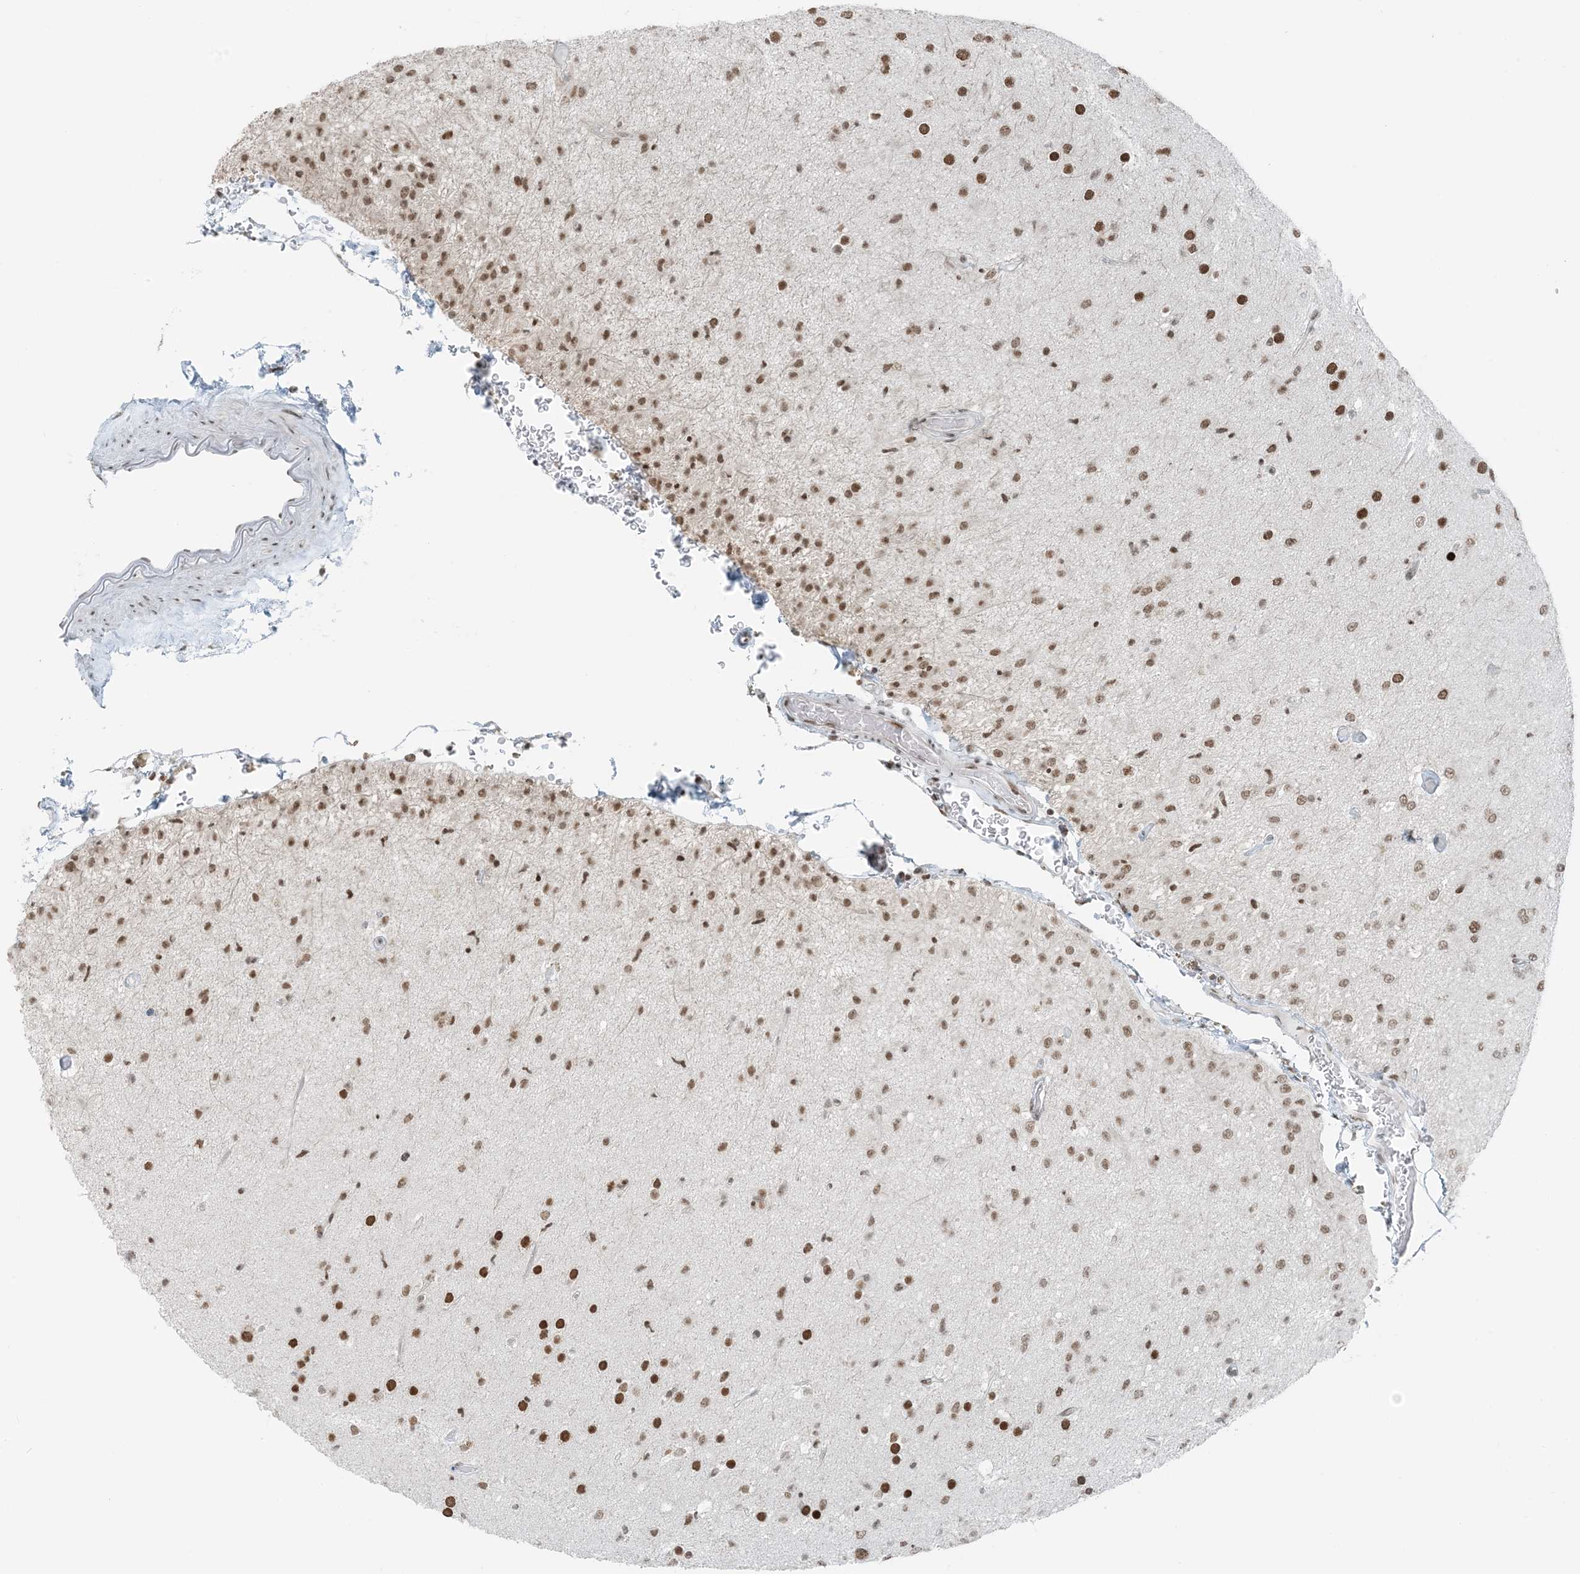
{"staining": {"intensity": "moderate", "quantity": ">75%", "location": "nuclear"}, "tissue": "glioma", "cell_type": "Tumor cells", "image_type": "cancer", "snomed": [{"axis": "morphology", "description": "Glioma, malignant, Low grade"}, {"axis": "topography", "description": "Brain"}], "caption": "Protein expression analysis of malignant glioma (low-grade) displays moderate nuclear expression in approximately >75% of tumor cells. The protein is stained brown, and the nuclei are stained in blue (DAB (3,3'-diaminobenzidine) IHC with brightfield microscopy, high magnification).", "gene": "ZNF500", "patient": {"sex": "male", "age": 65}}